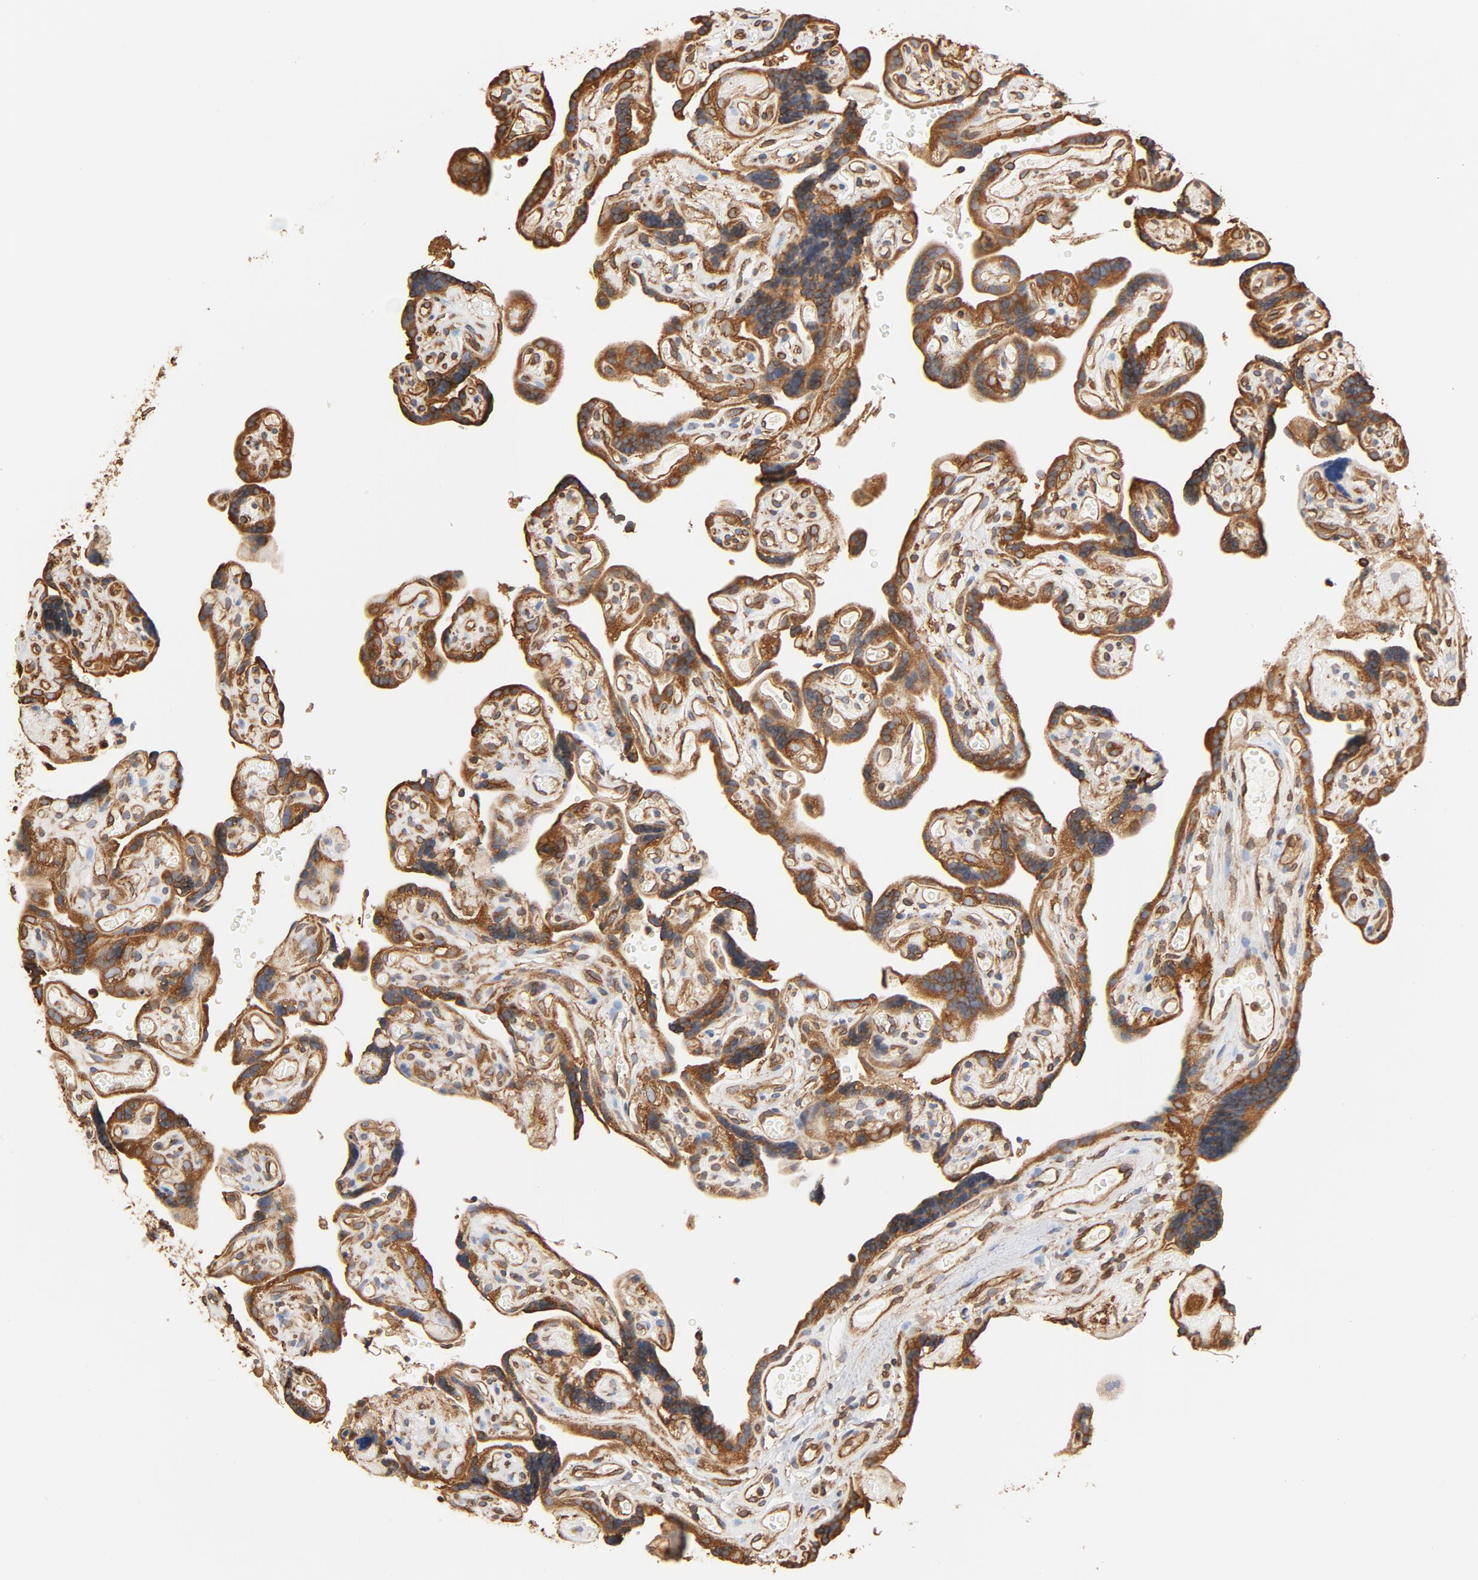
{"staining": {"intensity": "moderate", "quantity": ">75%", "location": "cytoplasmic/membranous"}, "tissue": "placenta", "cell_type": "Decidual cells", "image_type": "normal", "snomed": [{"axis": "morphology", "description": "Normal tissue, NOS"}, {"axis": "topography", "description": "Placenta"}], "caption": "This is a photomicrograph of immunohistochemistry (IHC) staining of normal placenta, which shows moderate expression in the cytoplasmic/membranous of decidual cells.", "gene": "BCAP31", "patient": {"sex": "female", "age": 30}}